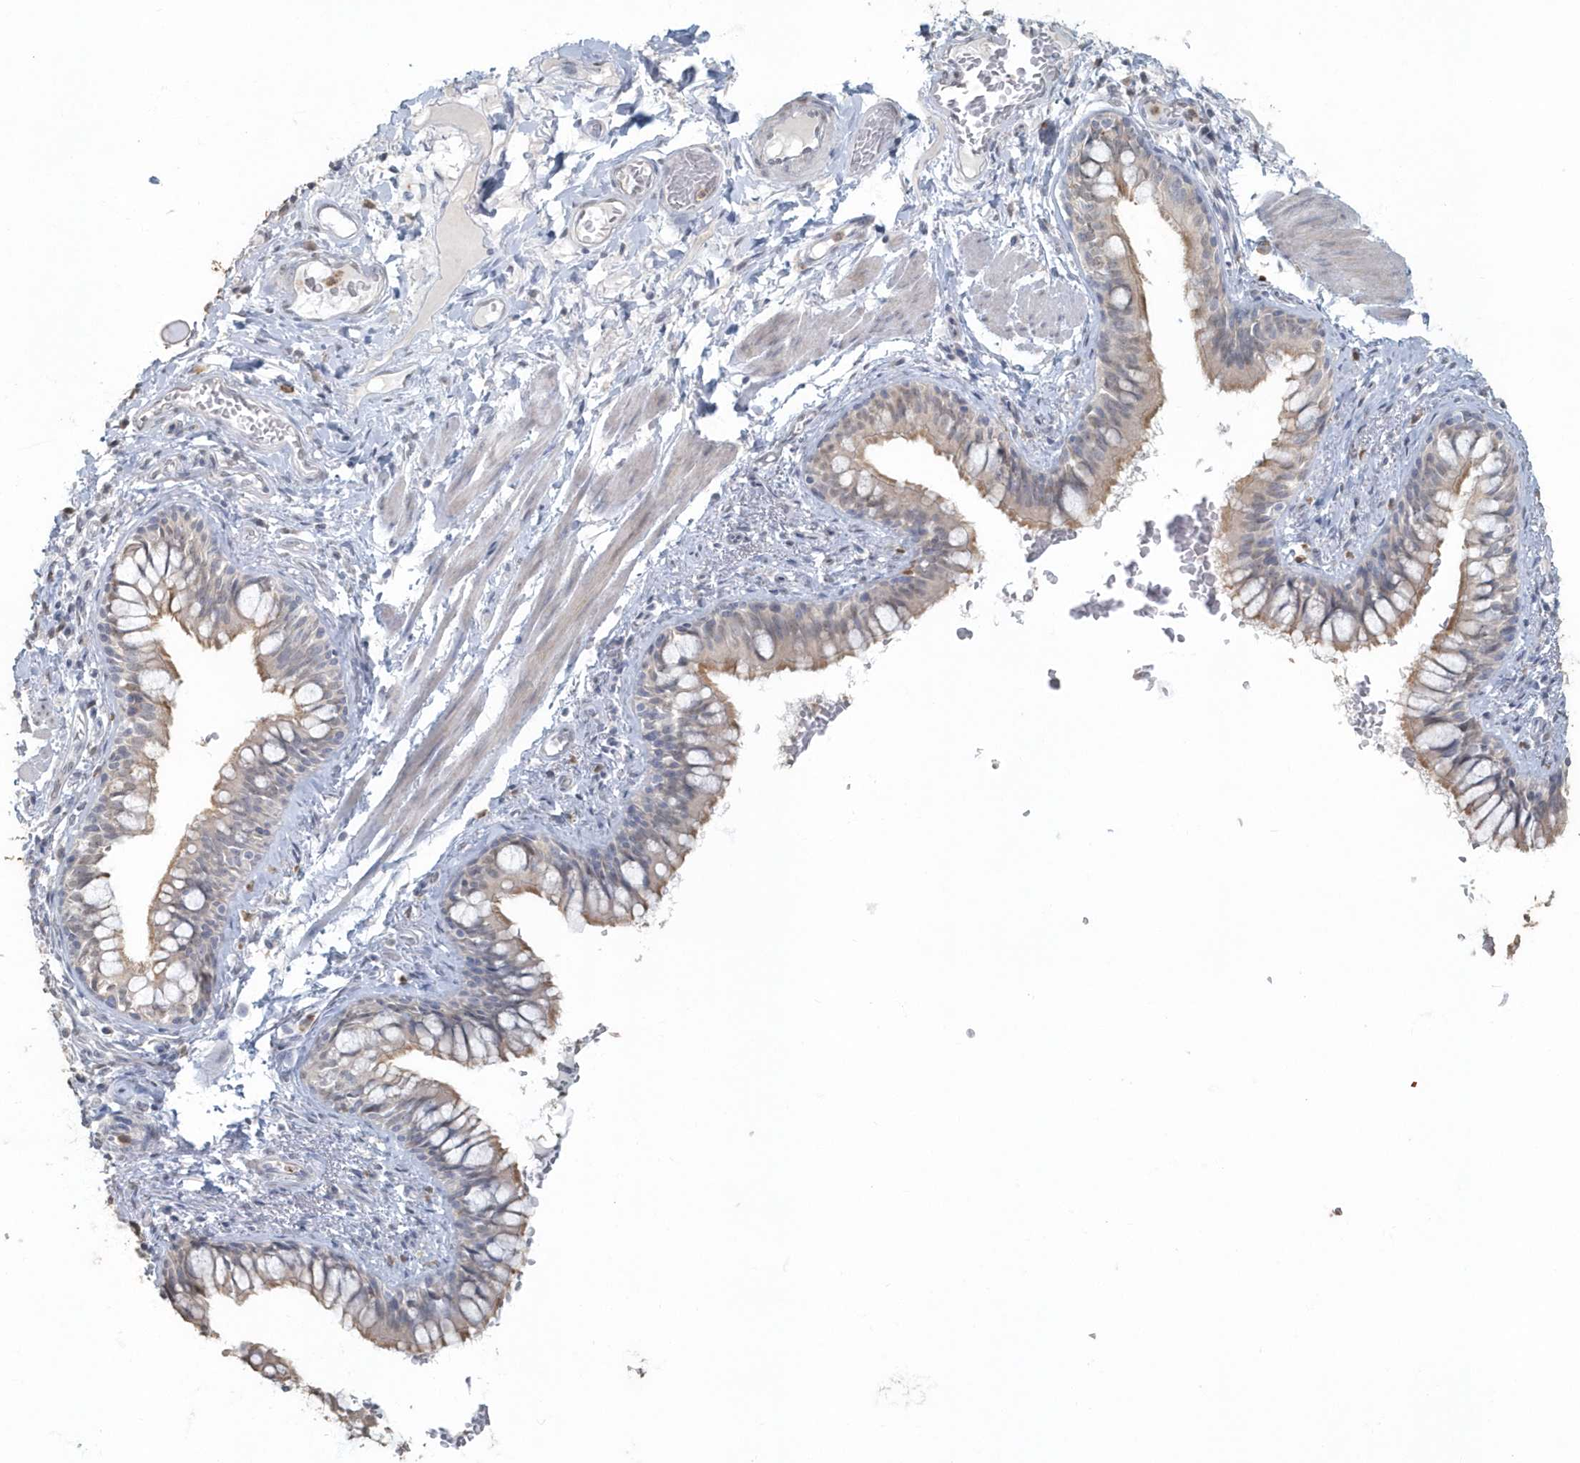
{"staining": {"intensity": "weak", "quantity": "25%-75%", "location": "cytoplasmic/membranous"}, "tissue": "bronchus", "cell_type": "Respiratory epithelial cells", "image_type": "normal", "snomed": [{"axis": "morphology", "description": "Normal tissue, NOS"}, {"axis": "topography", "description": "Cartilage tissue"}, {"axis": "topography", "description": "Bronchus"}], "caption": "Unremarkable bronchus was stained to show a protein in brown. There is low levels of weak cytoplasmic/membranous staining in about 25%-75% of respiratory epithelial cells. The staining was performed using DAB, with brown indicating positive protein expression. Nuclei are stained blue with hematoxylin.", "gene": "MYOT", "patient": {"sex": "female", "age": 36}}